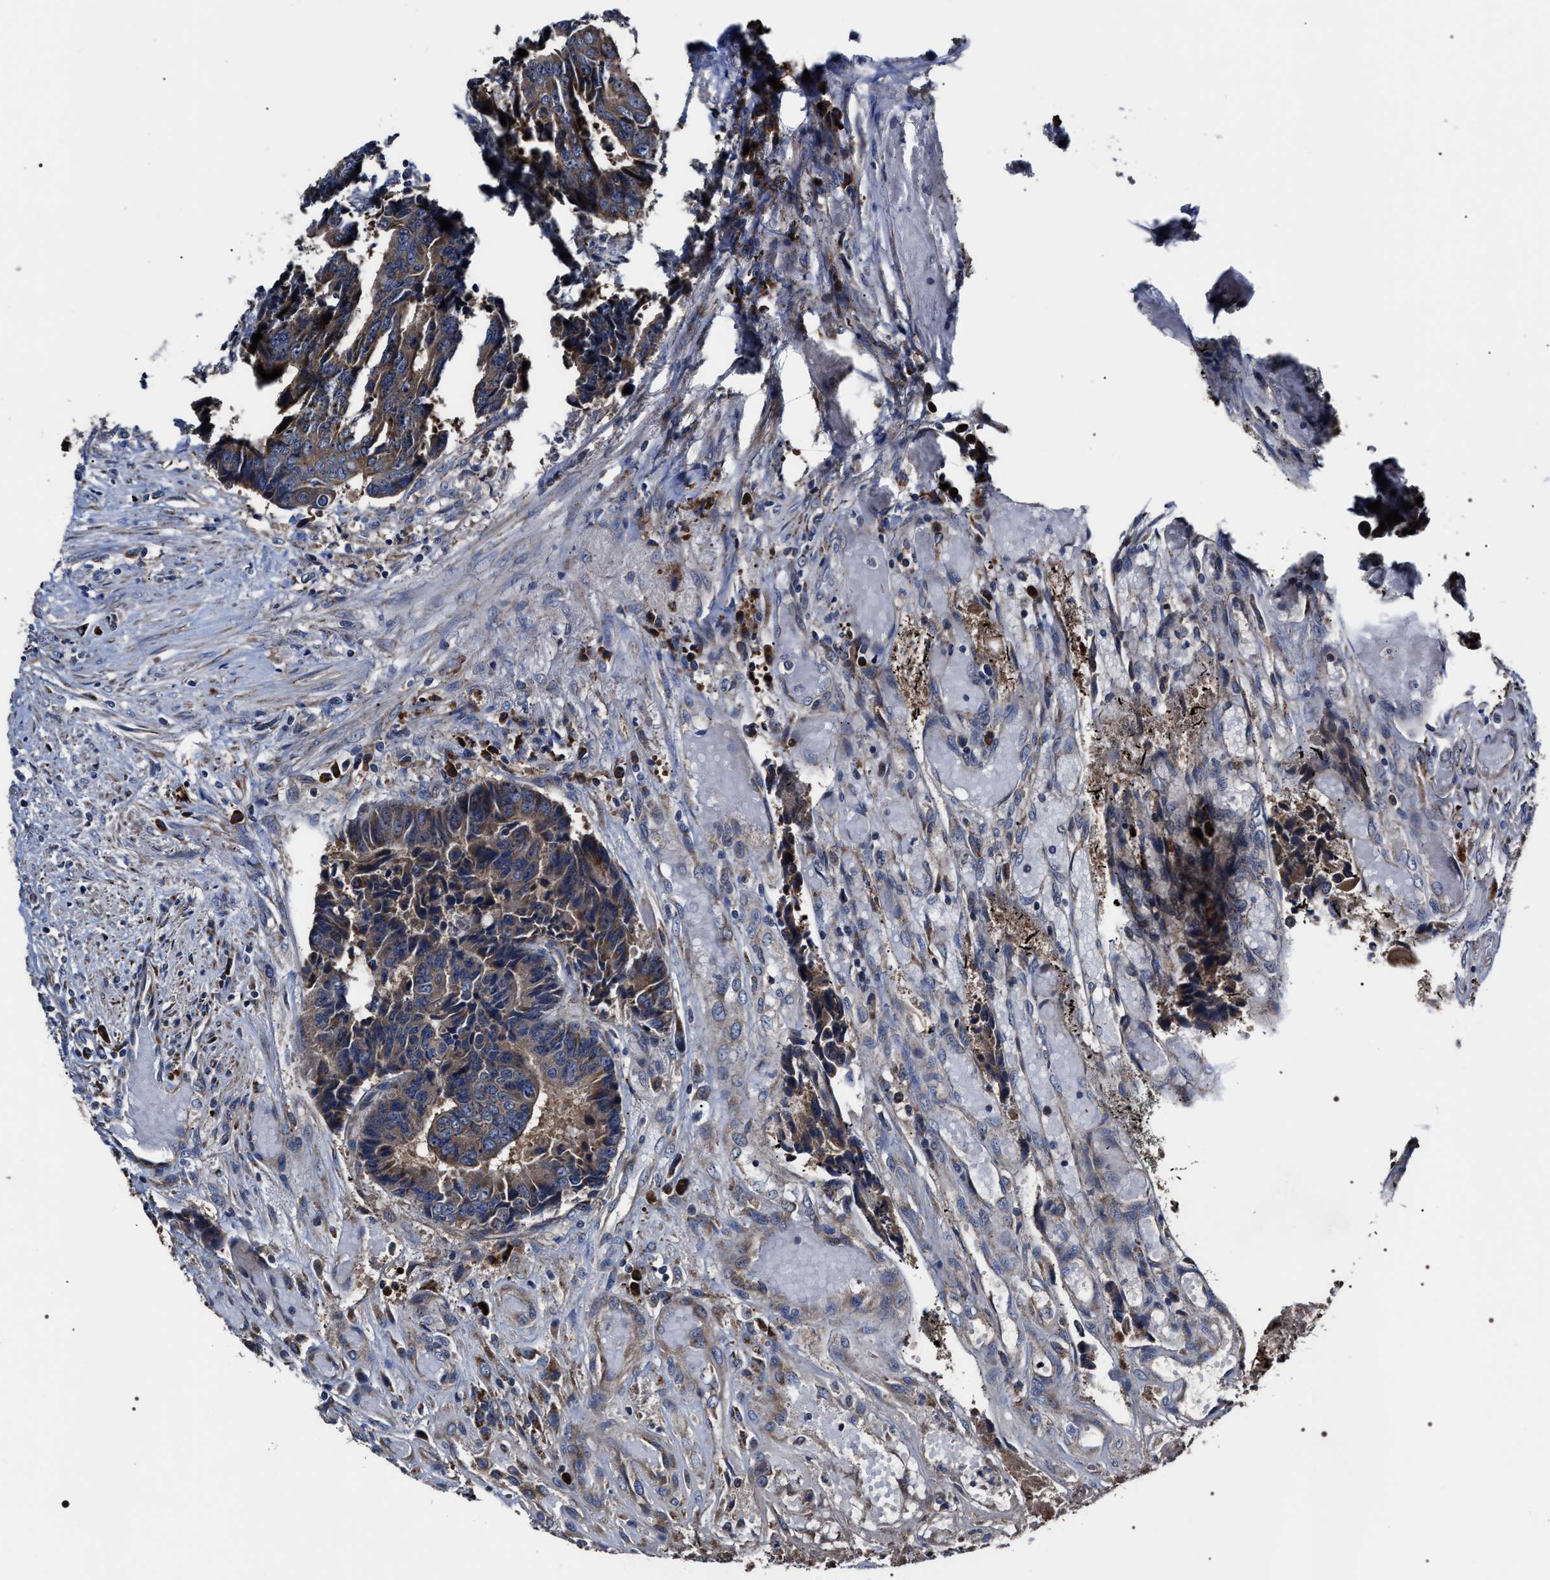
{"staining": {"intensity": "moderate", "quantity": ">75%", "location": "cytoplasmic/membranous"}, "tissue": "colorectal cancer", "cell_type": "Tumor cells", "image_type": "cancer", "snomed": [{"axis": "morphology", "description": "Adenocarcinoma, NOS"}, {"axis": "topography", "description": "Rectum"}], "caption": "Colorectal adenocarcinoma stained for a protein (brown) demonstrates moderate cytoplasmic/membranous positive expression in approximately >75% of tumor cells.", "gene": "MACC1", "patient": {"sex": "male", "age": 84}}